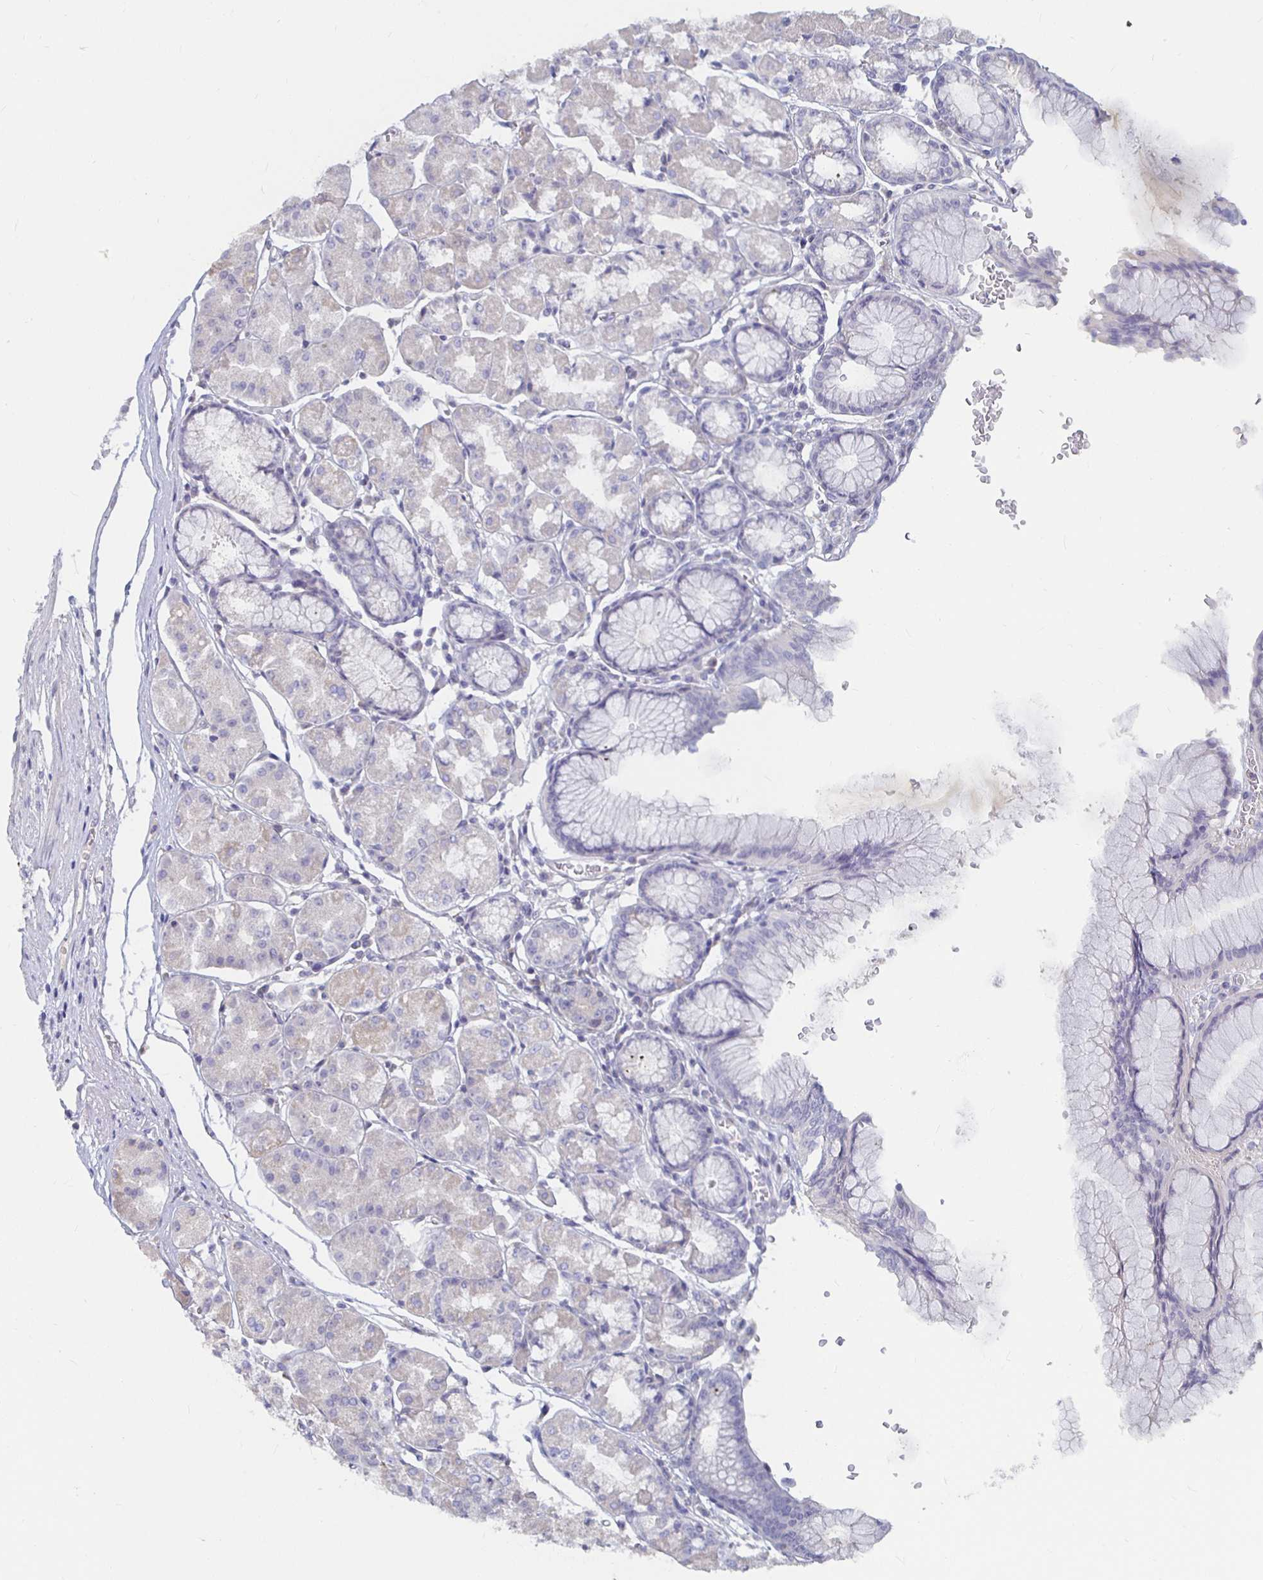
{"staining": {"intensity": "weak", "quantity": "<25%", "location": "cytoplasmic/membranous"}, "tissue": "stomach", "cell_type": "Glandular cells", "image_type": "normal", "snomed": [{"axis": "morphology", "description": "Normal tissue, NOS"}, {"axis": "topography", "description": "Stomach"}], "caption": "IHC histopathology image of normal stomach: stomach stained with DAB (3,3'-diaminobenzidine) shows no significant protein staining in glandular cells. Brightfield microscopy of immunohistochemistry stained with DAB (3,3'-diaminobenzidine) (brown) and hematoxylin (blue), captured at high magnification.", "gene": "RNF144B", "patient": {"sex": "male", "age": 55}}